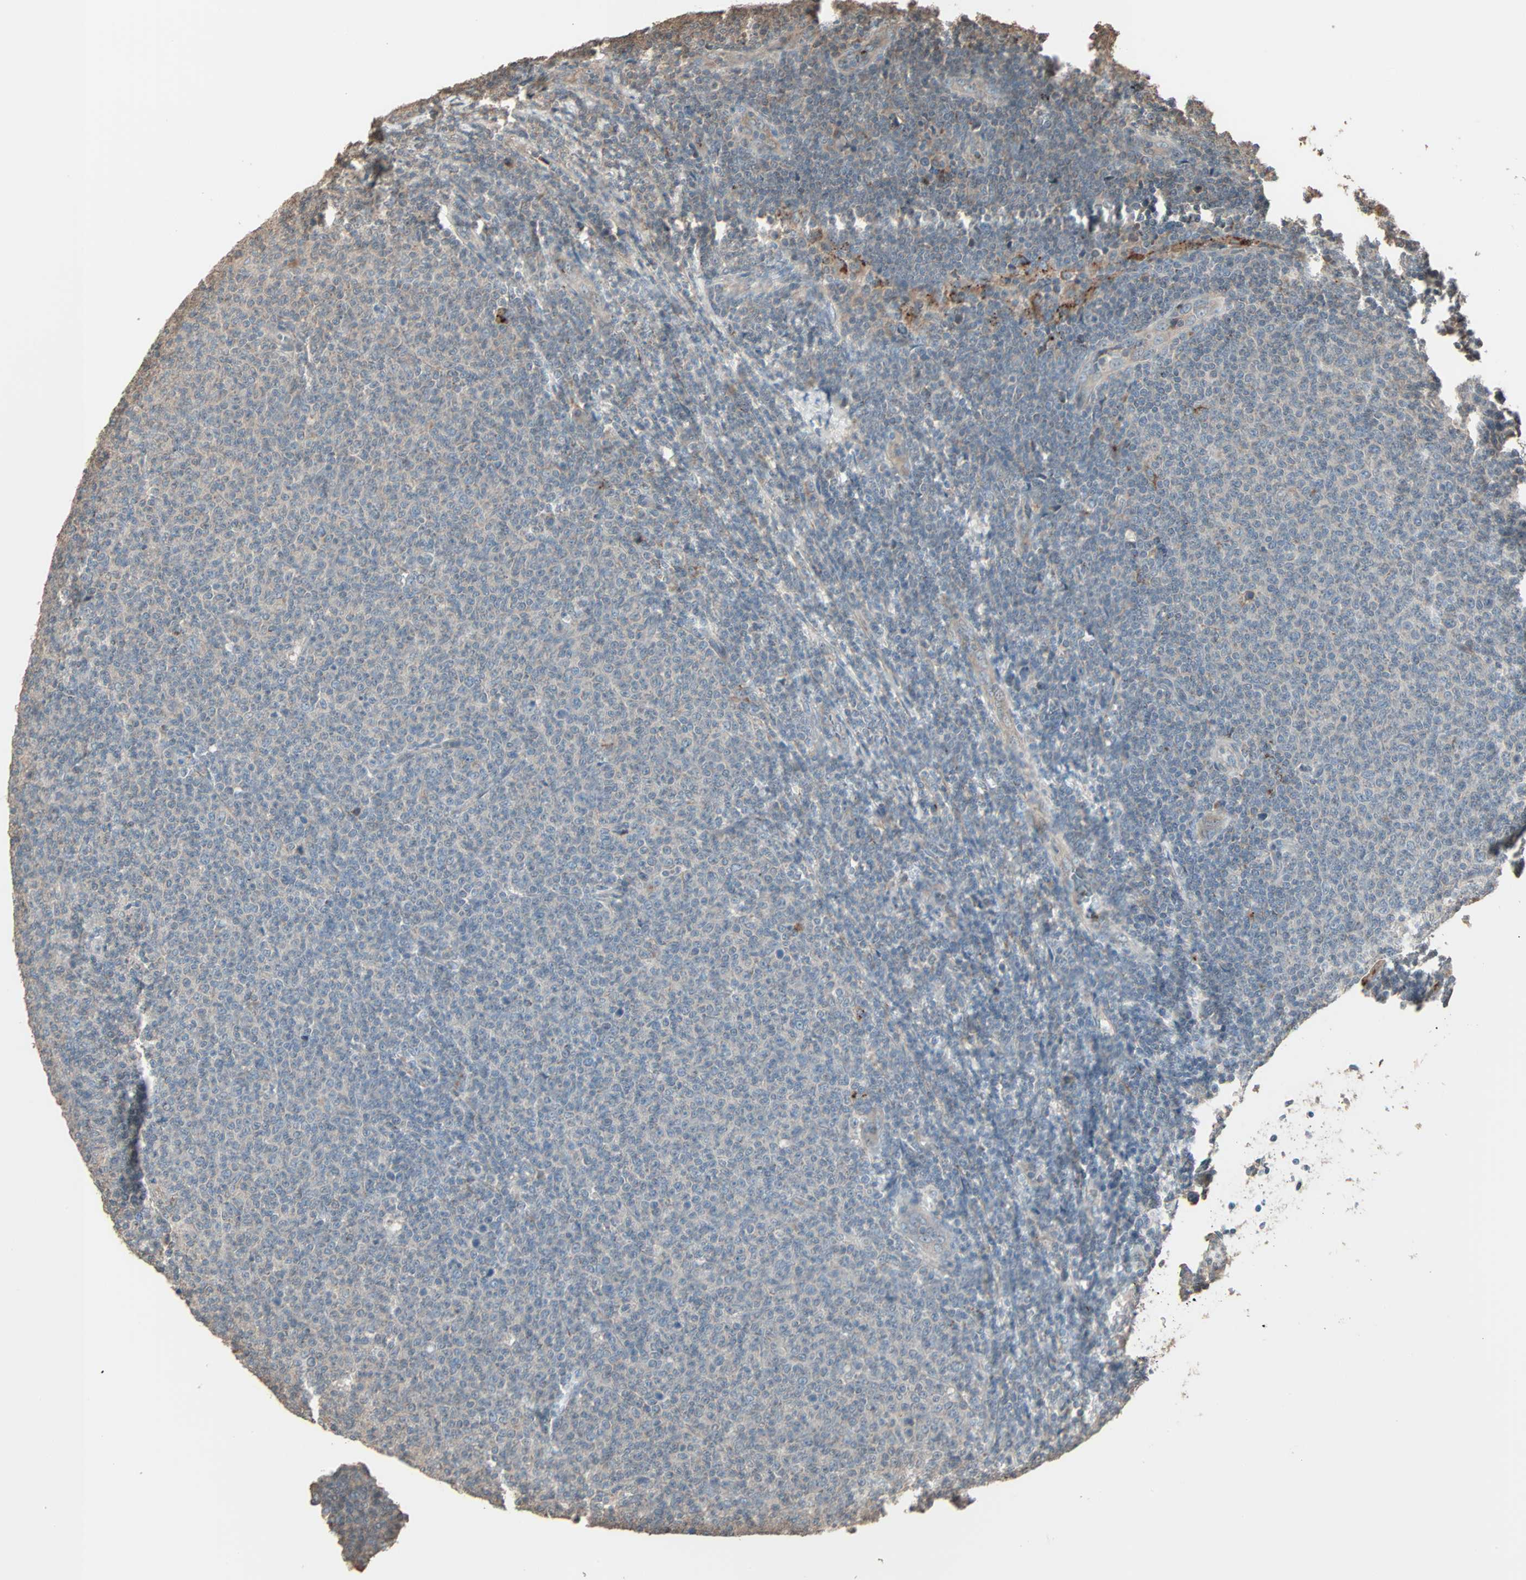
{"staining": {"intensity": "weak", "quantity": "<25%", "location": "cytoplasmic/membranous"}, "tissue": "lymphoma", "cell_type": "Tumor cells", "image_type": "cancer", "snomed": [{"axis": "morphology", "description": "Malignant lymphoma, non-Hodgkin's type, Low grade"}, {"axis": "topography", "description": "Lymph node"}], "caption": "Immunohistochemistry (IHC) of lymphoma reveals no expression in tumor cells.", "gene": "CALCRL", "patient": {"sex": "male", "age": 66}}